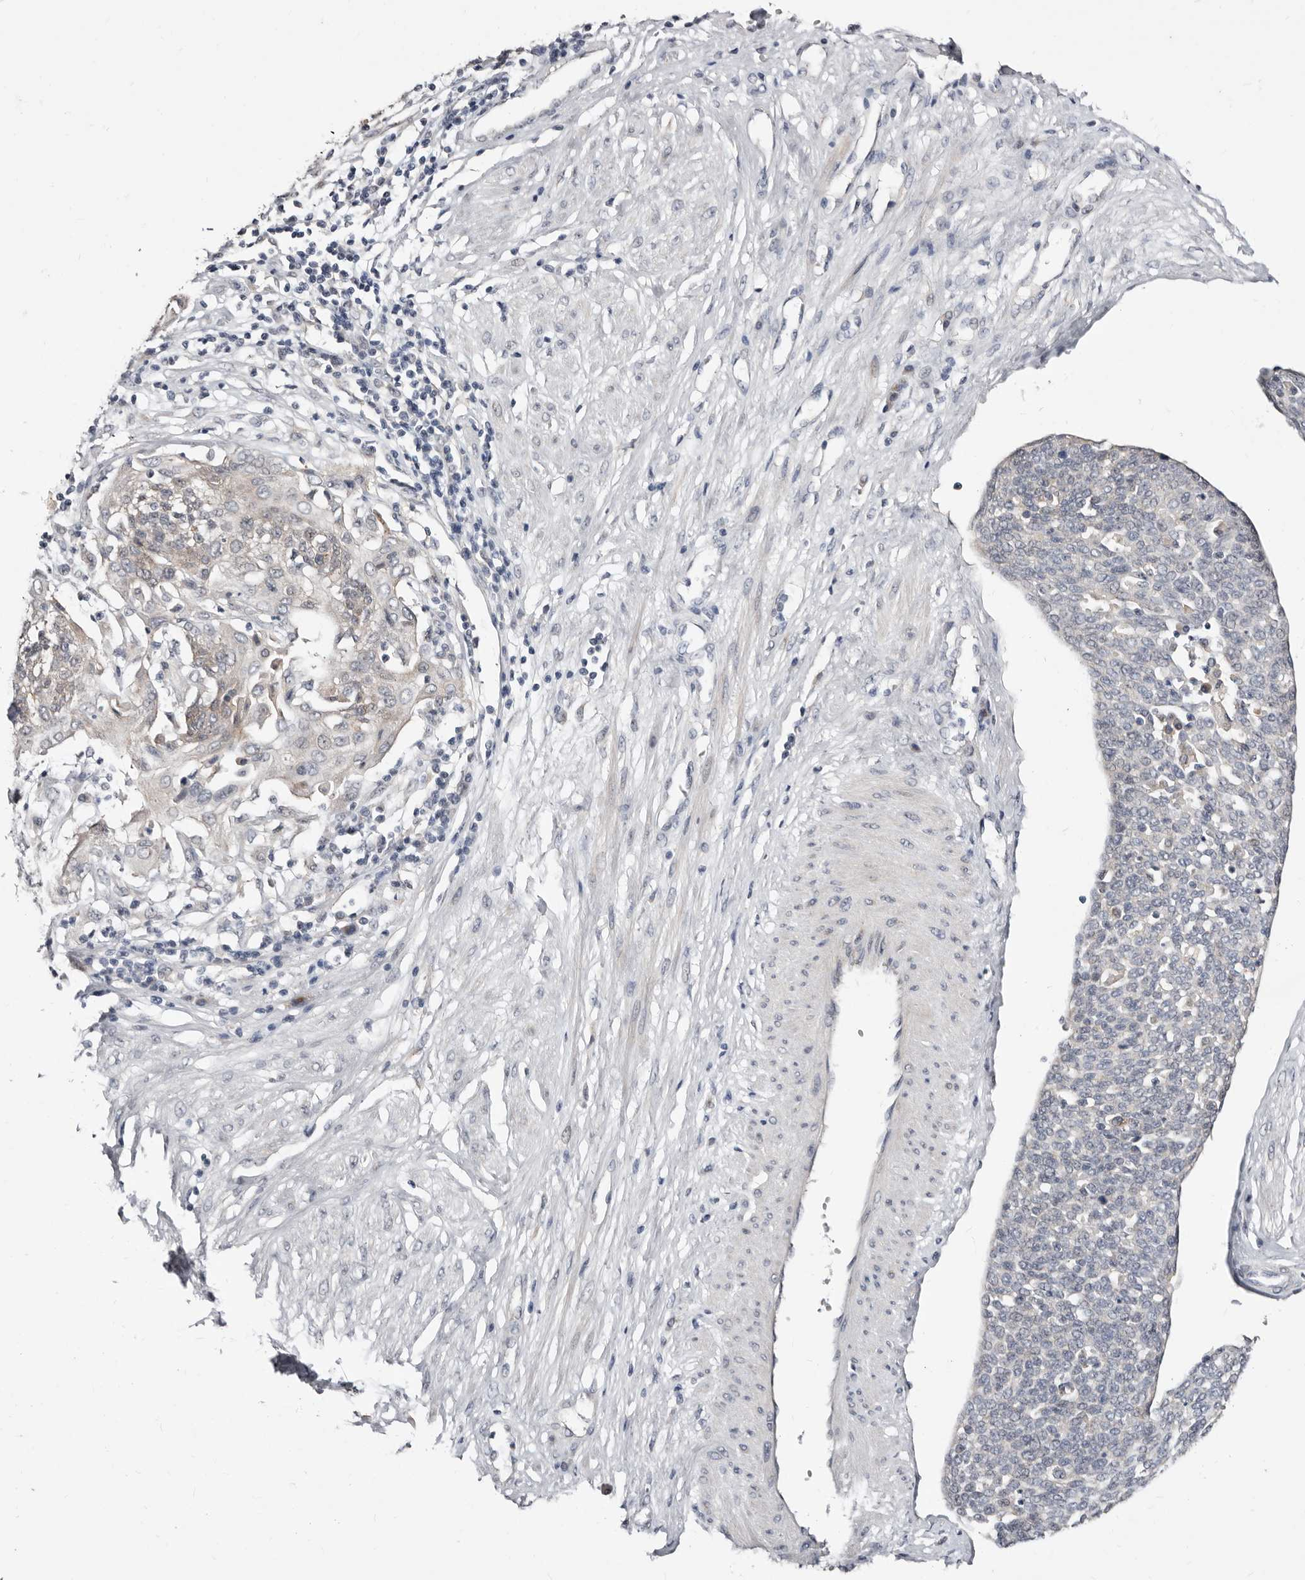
{"staining": {"intensity": "negative", "quantity": "none", "location": "none"}, "tissue": "cervical cancer", "cell_type": "Tumor cells", "image_type": "cancer", "snomed": [{"axis": "morphology", "description": "Squamous cell carcinoma, NOS"}, {"axis": "topography", "description": "Cervix"}], "caption": "Tumor cells are negative for brown protein staining in squamous cell carcinoma (cervical).", "gene": "KLHL4", "patient": {"sex": "female", "age": 34}}